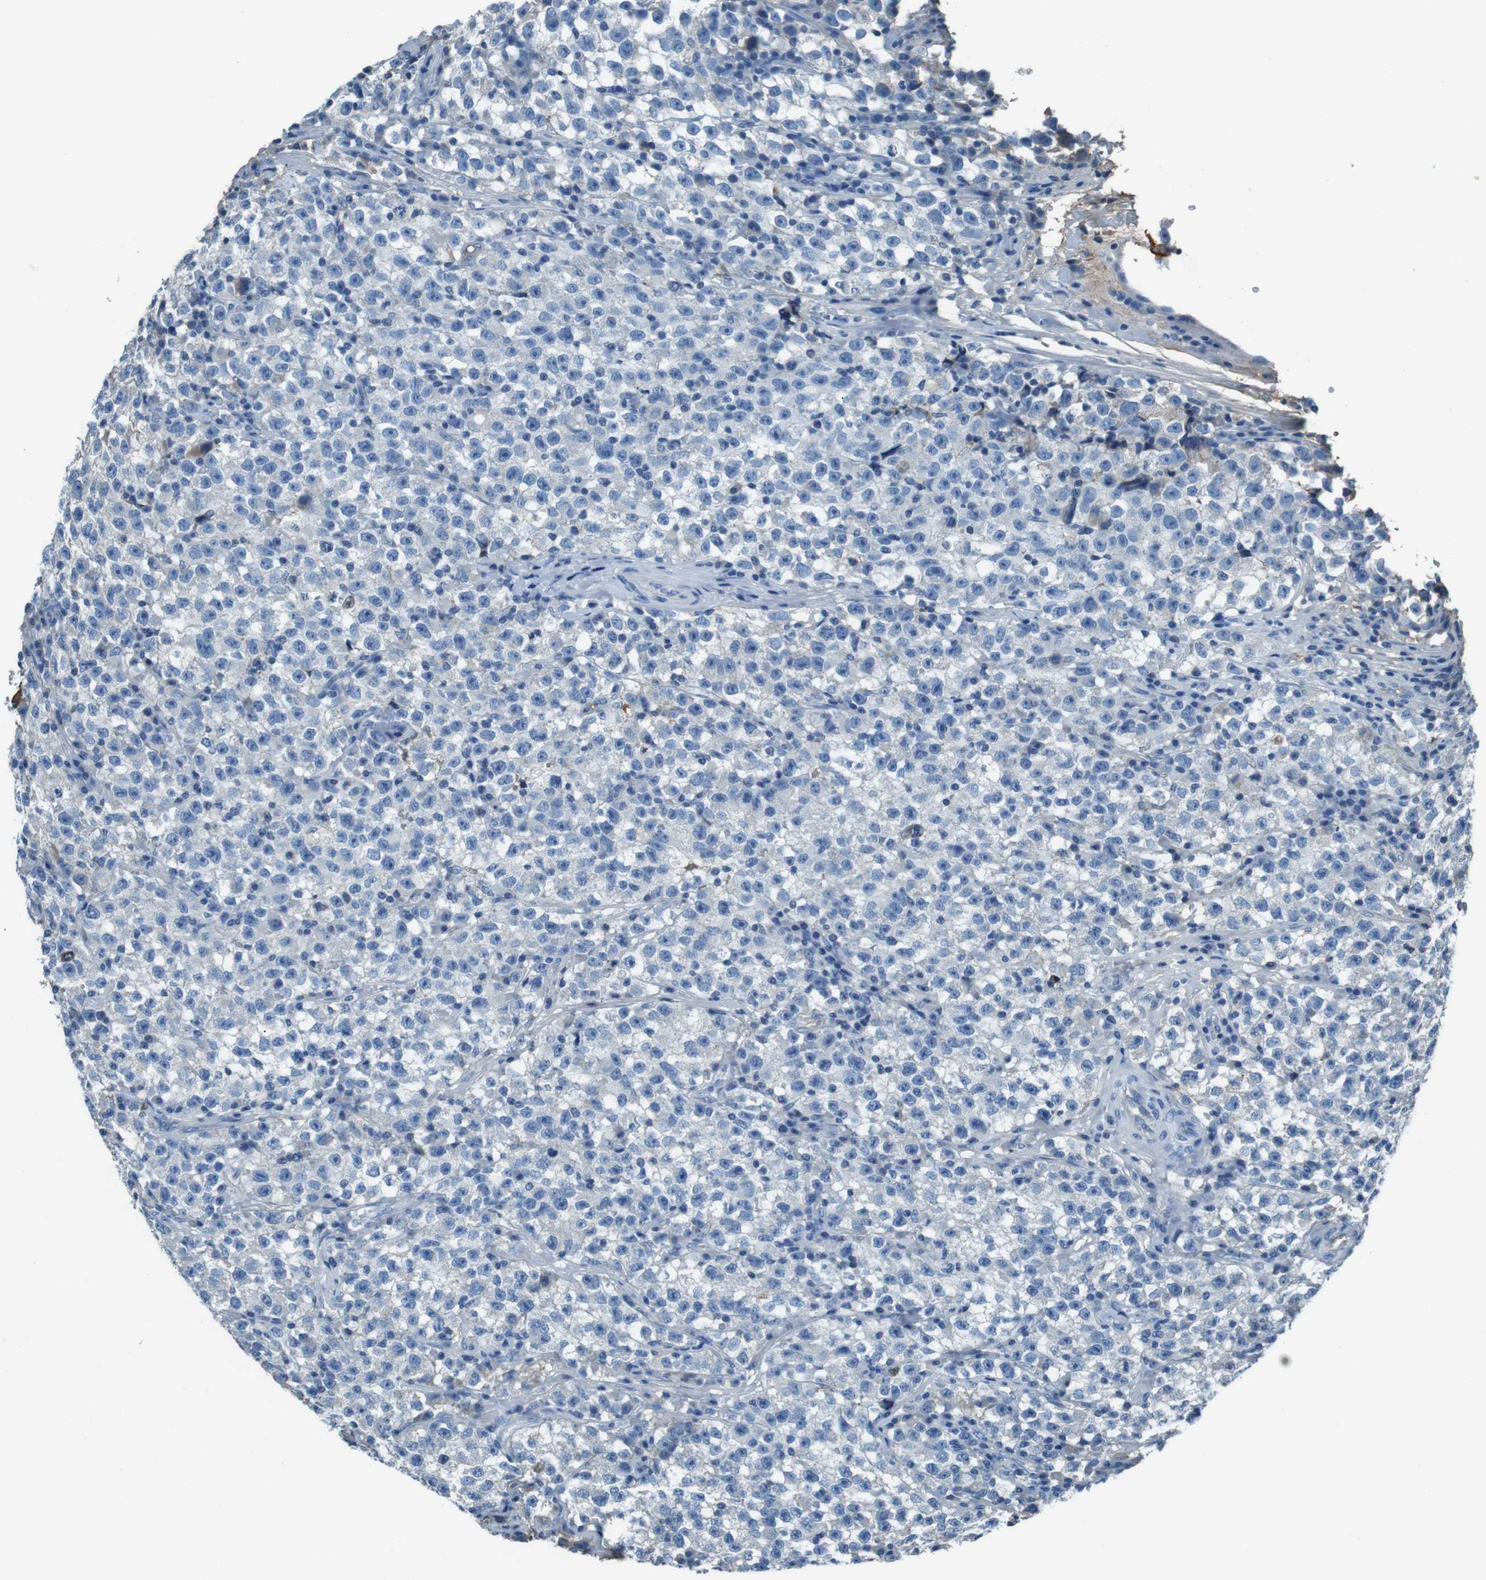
{"staining": {"intensity": "negative", "quantity": "none", "location": "none"}, "tissue": "testis cancer", "cell_type": "Tumor cells", "image_type": "cancer", "snomed": [{"axis": "morphology", "description": "Seminoma, NOS"}, {"axis": "topography", "description": "Testis"}], "caption": "IHC image of neoplastic tissue: human seminoma (testis) stained with DAB (3,3'-diaminobenzidine) shows no significant protein positivity in tumor cells.", "gene": "LEP", "patient": {"sex": "male", "age": 22}}